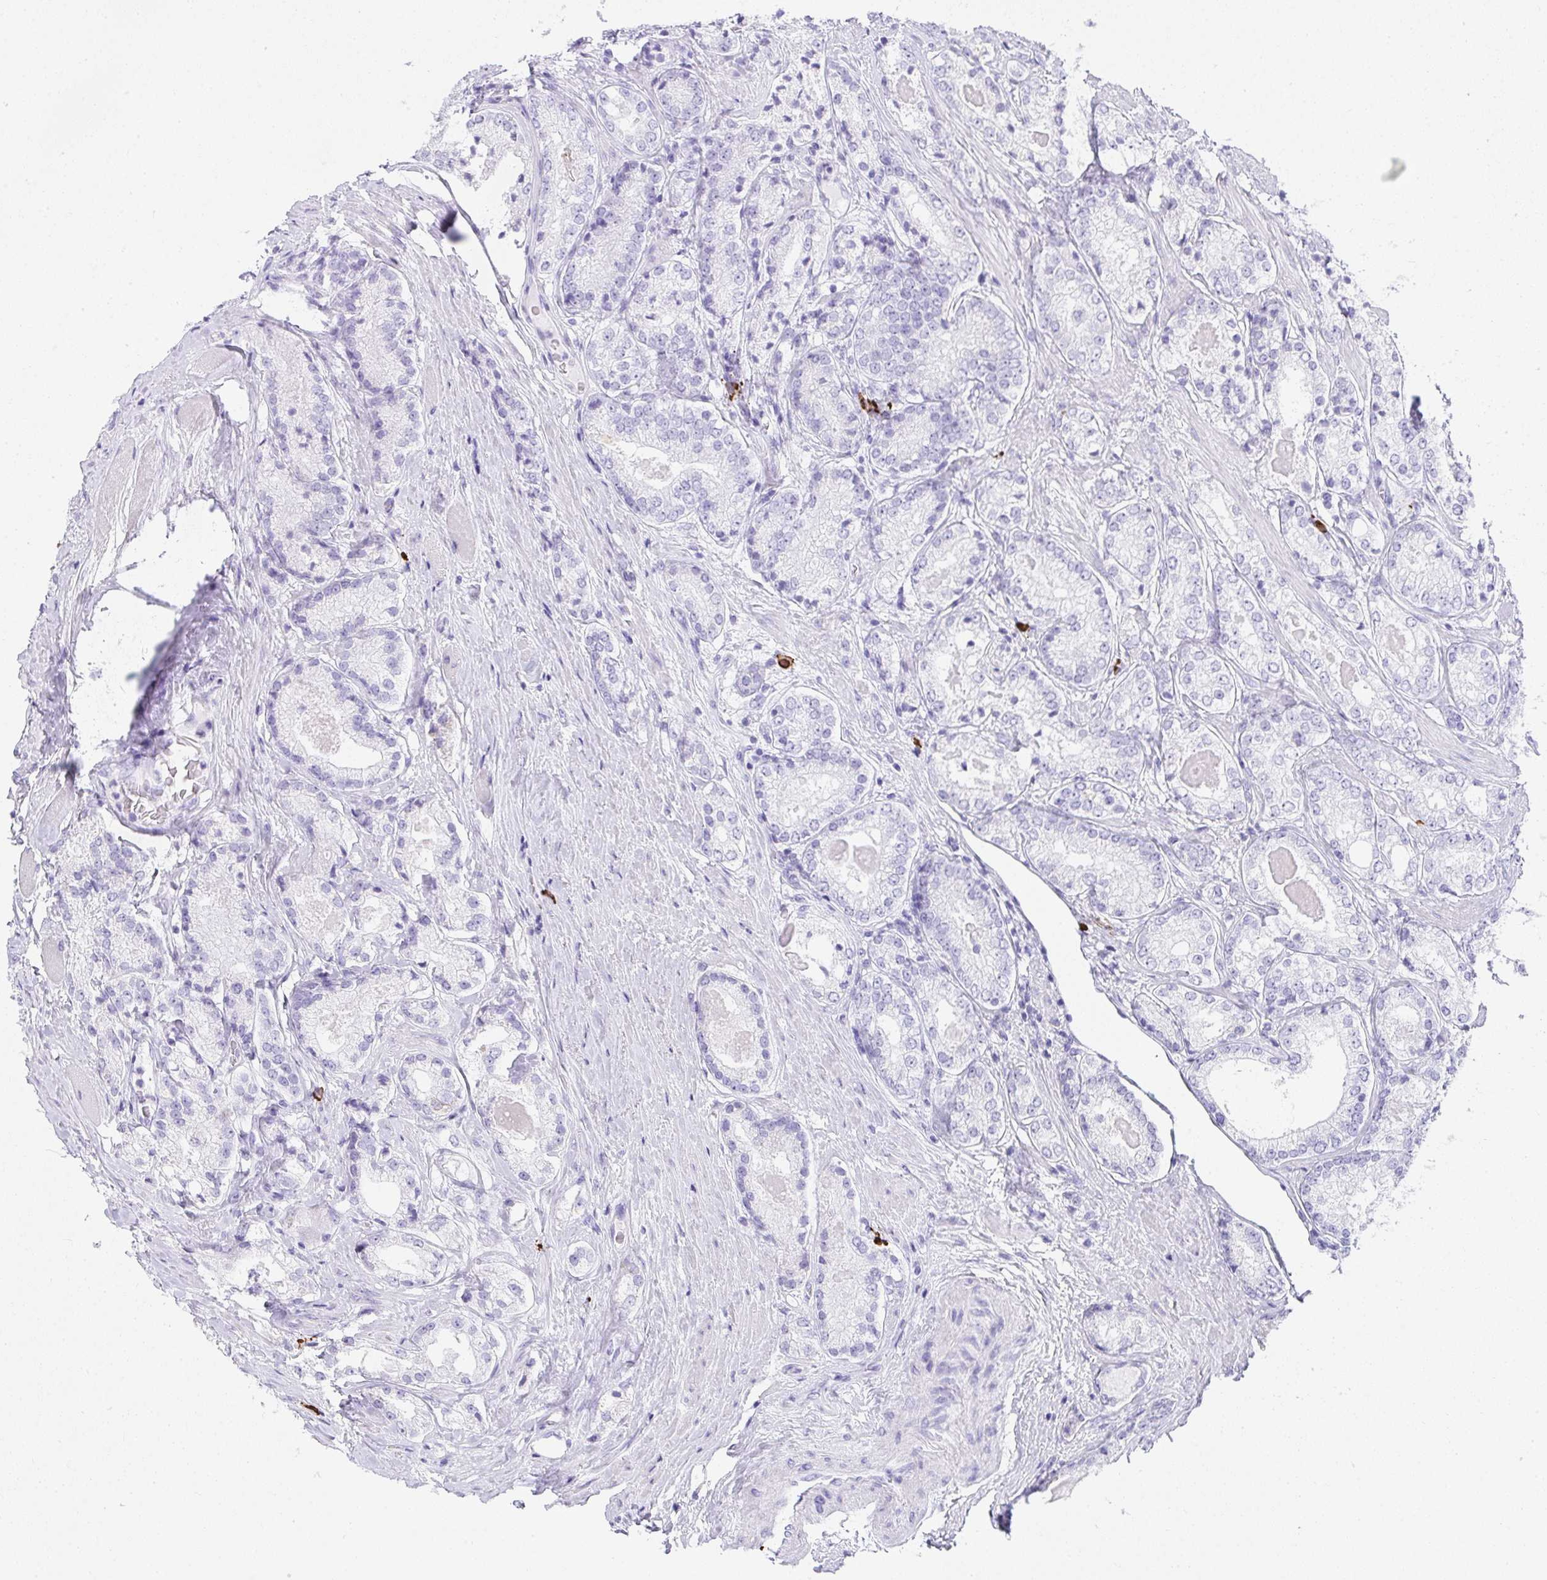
{"staining": {"intensity": "negative", "quantity": "none", "location": "none"}, "tissue": "prostate cancer", "cell_type": "Tumor cells", "image_type": "cancer", "snomed": [{"axis": "morphology", "description": "Adenocarcinoma, NOS"}, {"axis": "morphology", "description": "Adenocarcinoma, Low grade"}, {"axis": "topography", "description": "Prostate"}], "caption": "Tumor cells are negative for brown protein staining in prostate cancer.", "gene": "CDADC1", "patient": {"sex": "male", "age": 68}}